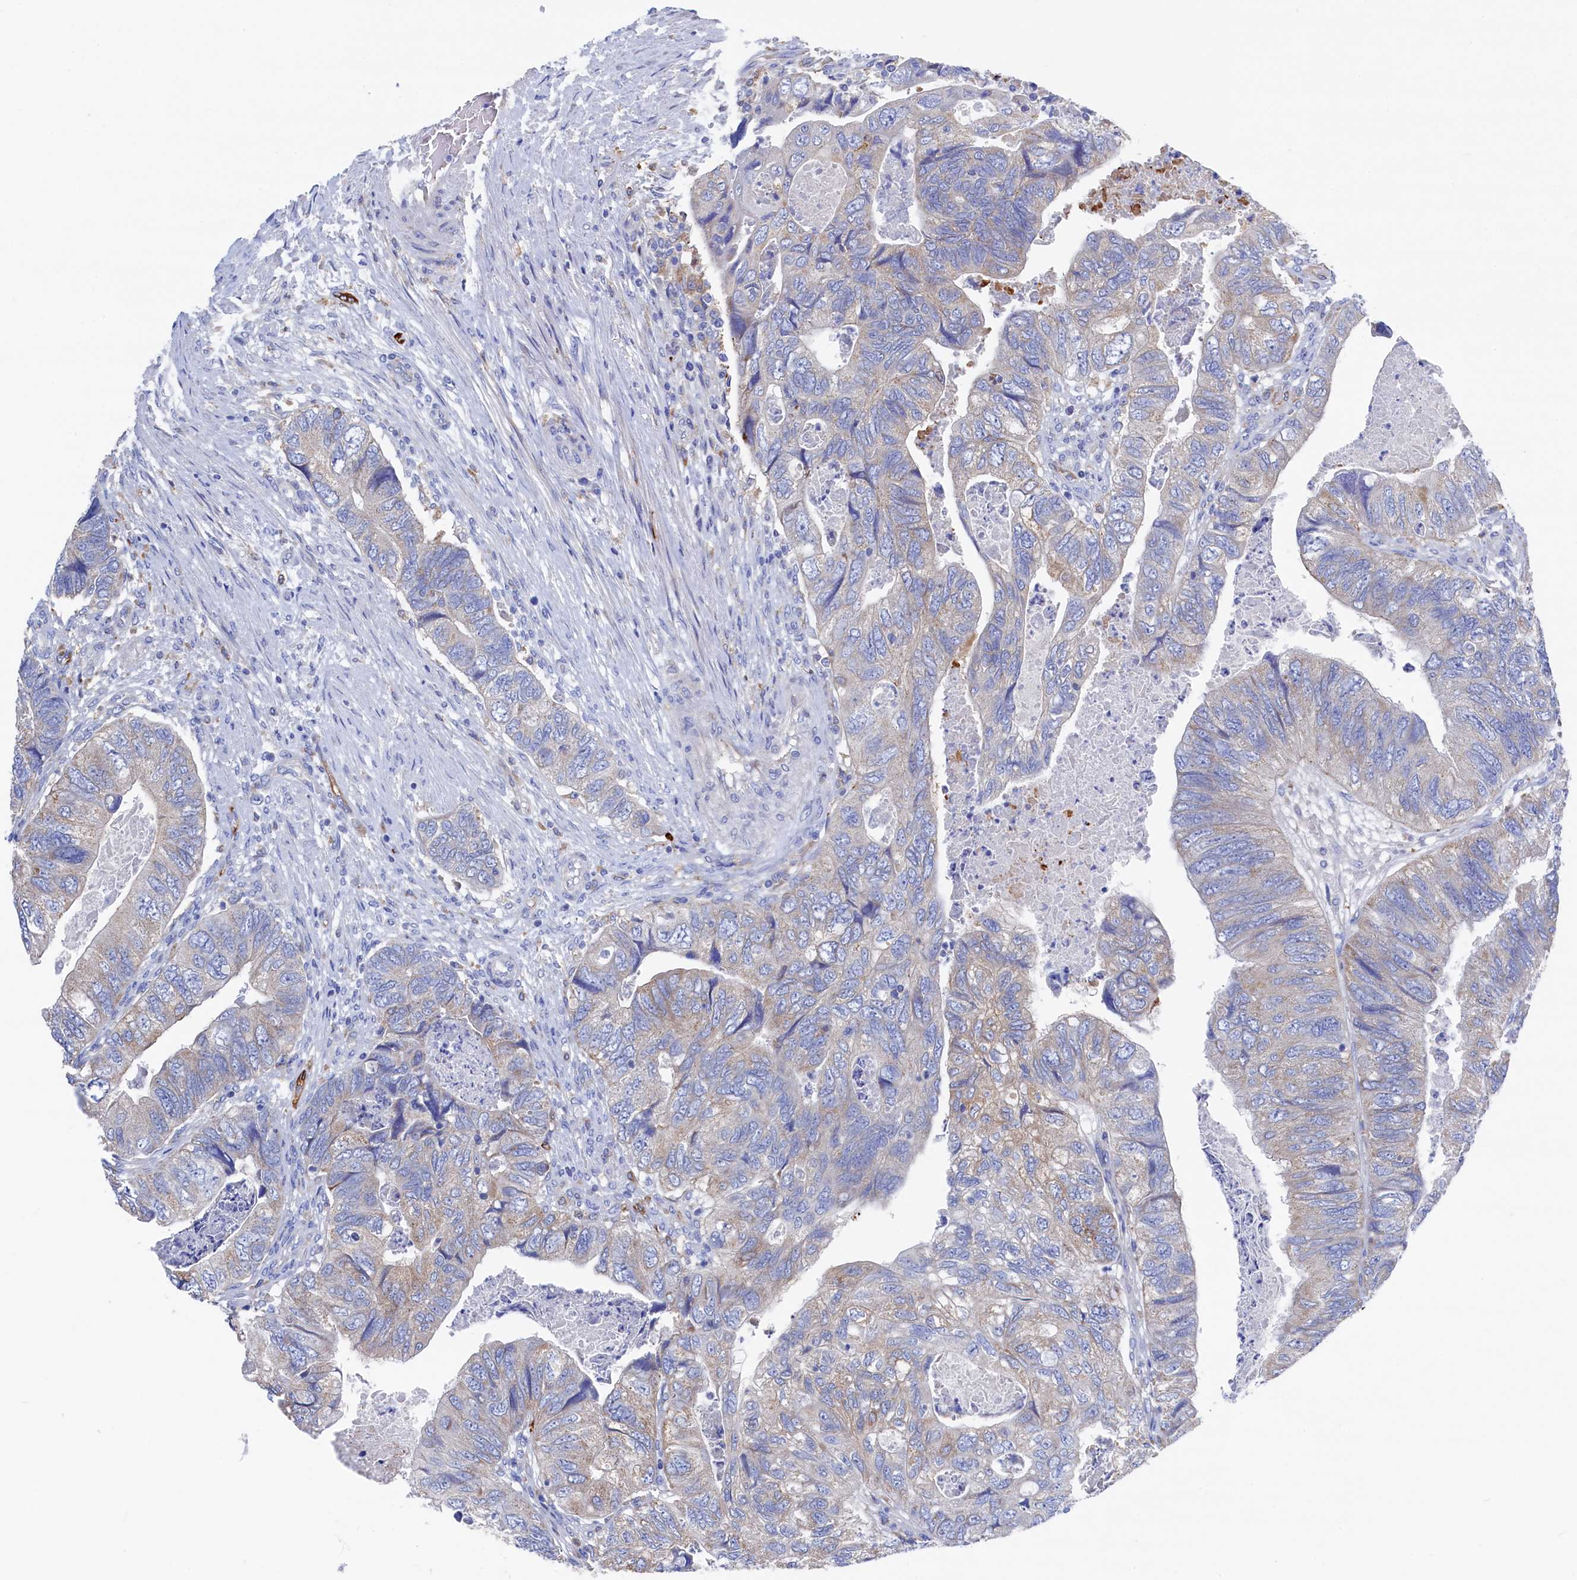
{"staining": {"intensity": "weak", "quantity": "25%-75%", "location": "cytoplasmic/membranous"}, "tissue": "colorectal cancer", "cell_type": "Tumor cells", "image_type": "cancer", "snomed": [{"axis": "morphology", "description": "Adenocarcinoma, NOS"}, {"axis": "topography", "description": "Rectum"}], "caption": "IHC photomicrograph of colorectal cancer stained for a protein (brown), which shows low levels of weak cytoplasmic/membranous positivity in approximately 25%-75% of tumor cells.", "gene": "C12orf73", "patient": {"sex": "male", "age": 63}}